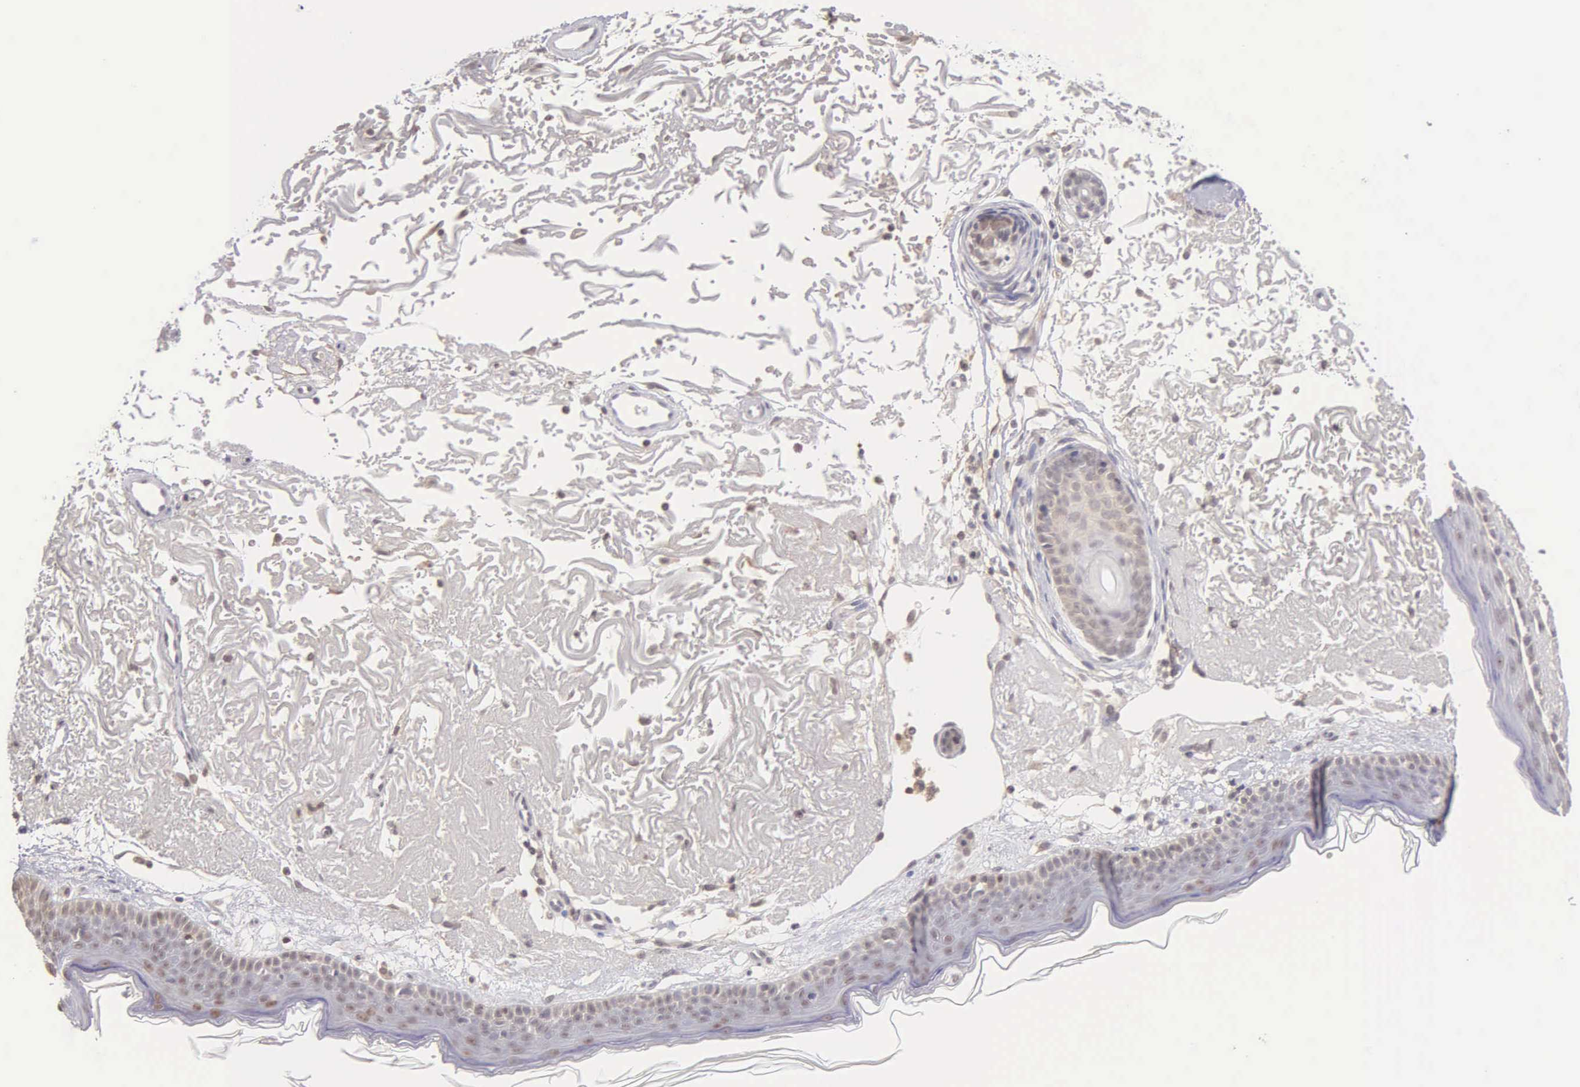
{"staining": {"intensity": "weak", "quantity": ">75%", "location": "cytoplasmic/membranous,nuclear"}, "tissue": "skin", "cell_type": "Fibroblasts", "image_type": "normal", "snomed": [{"axis": "morphology", "description": "Normal tissue, NOS"}, {"axis": "topography", "description": "Skin"}], "caption": "Immunohistochemical staining of normal human skin shows weak cytoplasmic/membranous,nuclear protein staining in about >75% of fibroblasts. (DAB = brown stain, brightfield microscopy at high magnification).", "gene": "BRD1", "patient": {"sex": "female", "age": 90}}